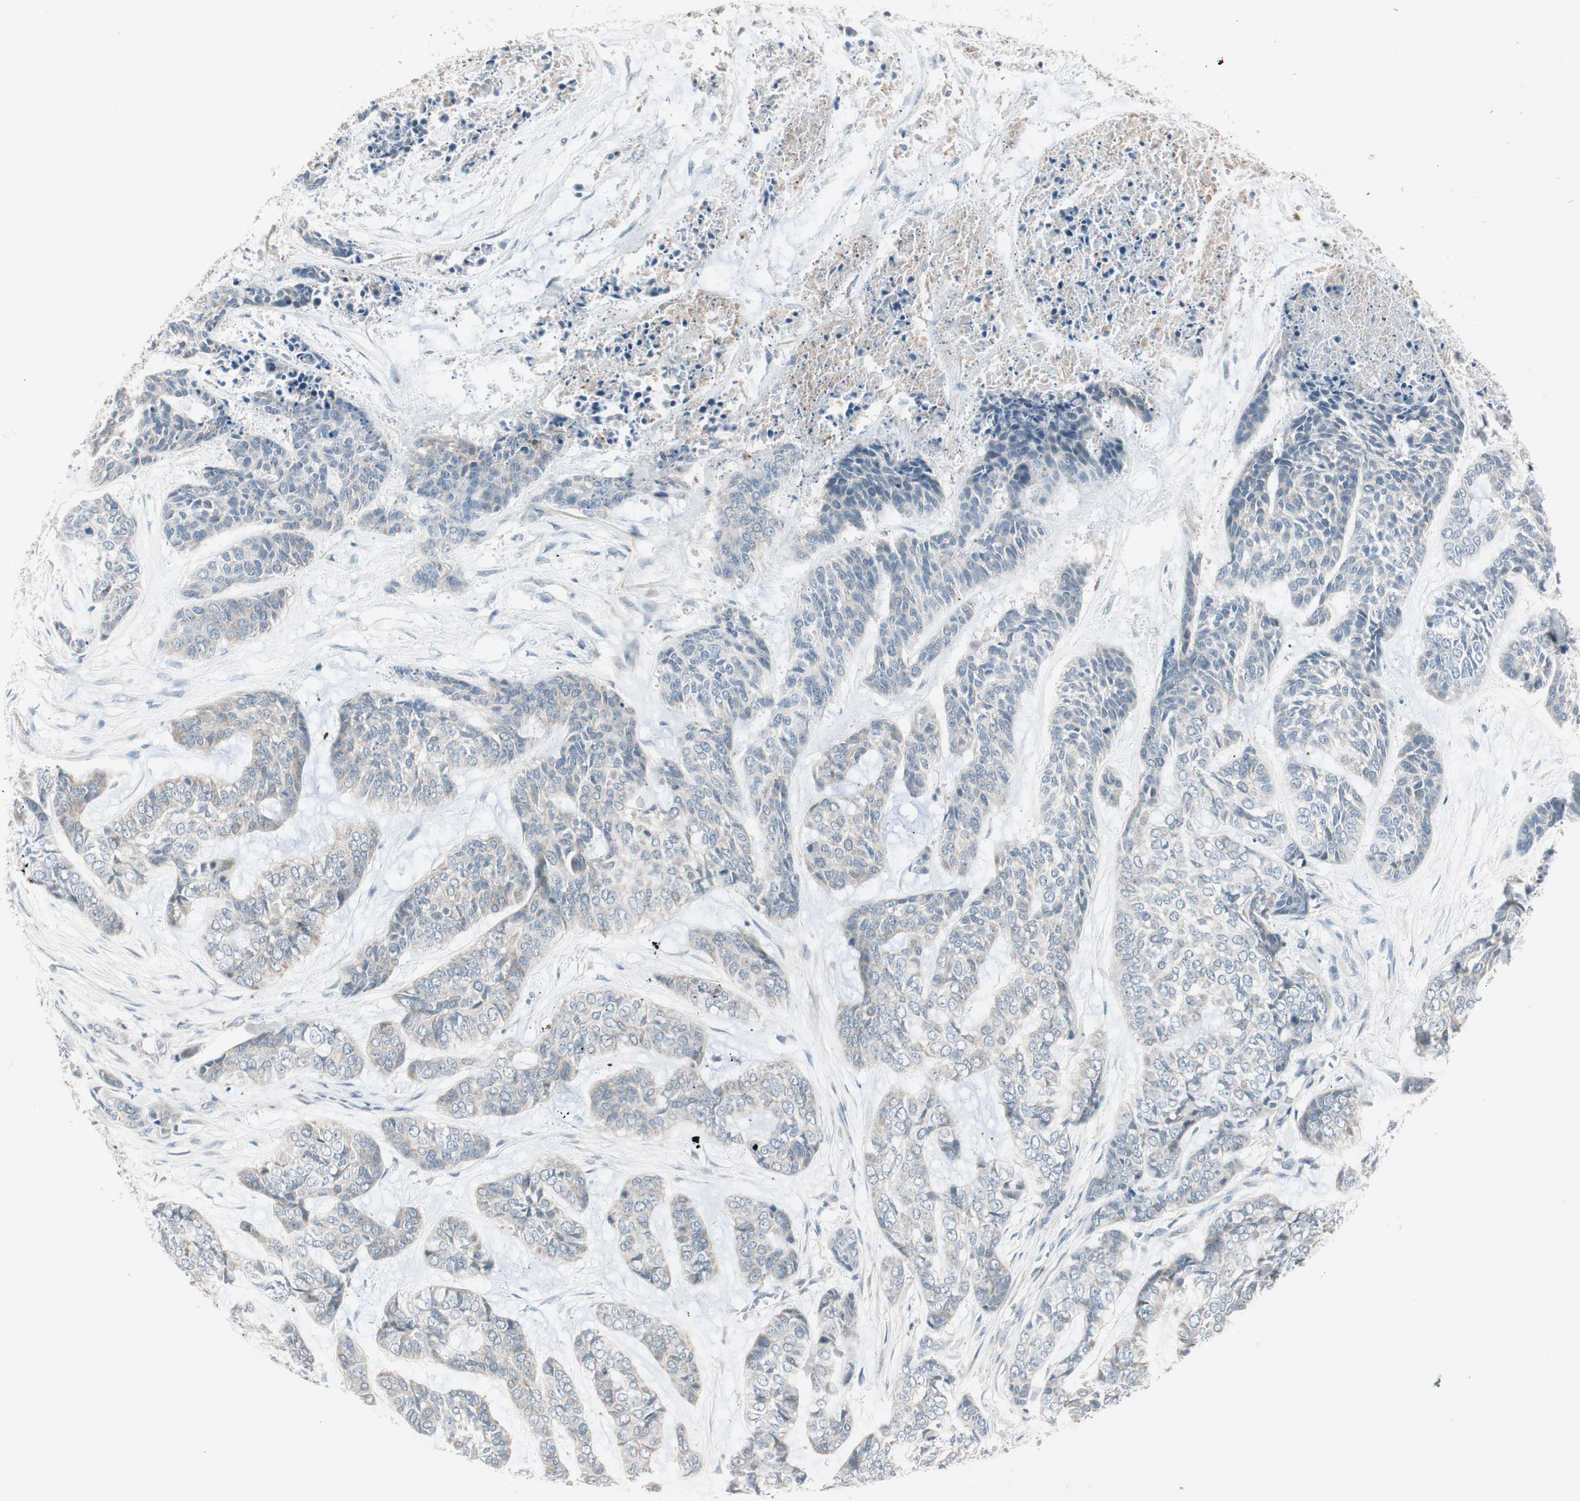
{"staining": {"intensity": "weak", "quantity": "25%-75%", "location": "cytoplasmic/membranous"}, "tissue": "skin cancer", "cell_type": "Tumor cells", "image_type": "cancer", "snomed": [{"axis": "morphology", "description": "Basal cell carcinoma"}, {"axis": "topography", "description": "Skin"}], "caption": "Human skin basal cell carcinoma stained with a protein marker shows weak staining in tumor cells.", "gene": "FGFR4", "patient": {"sex": "female", "age": 64}}